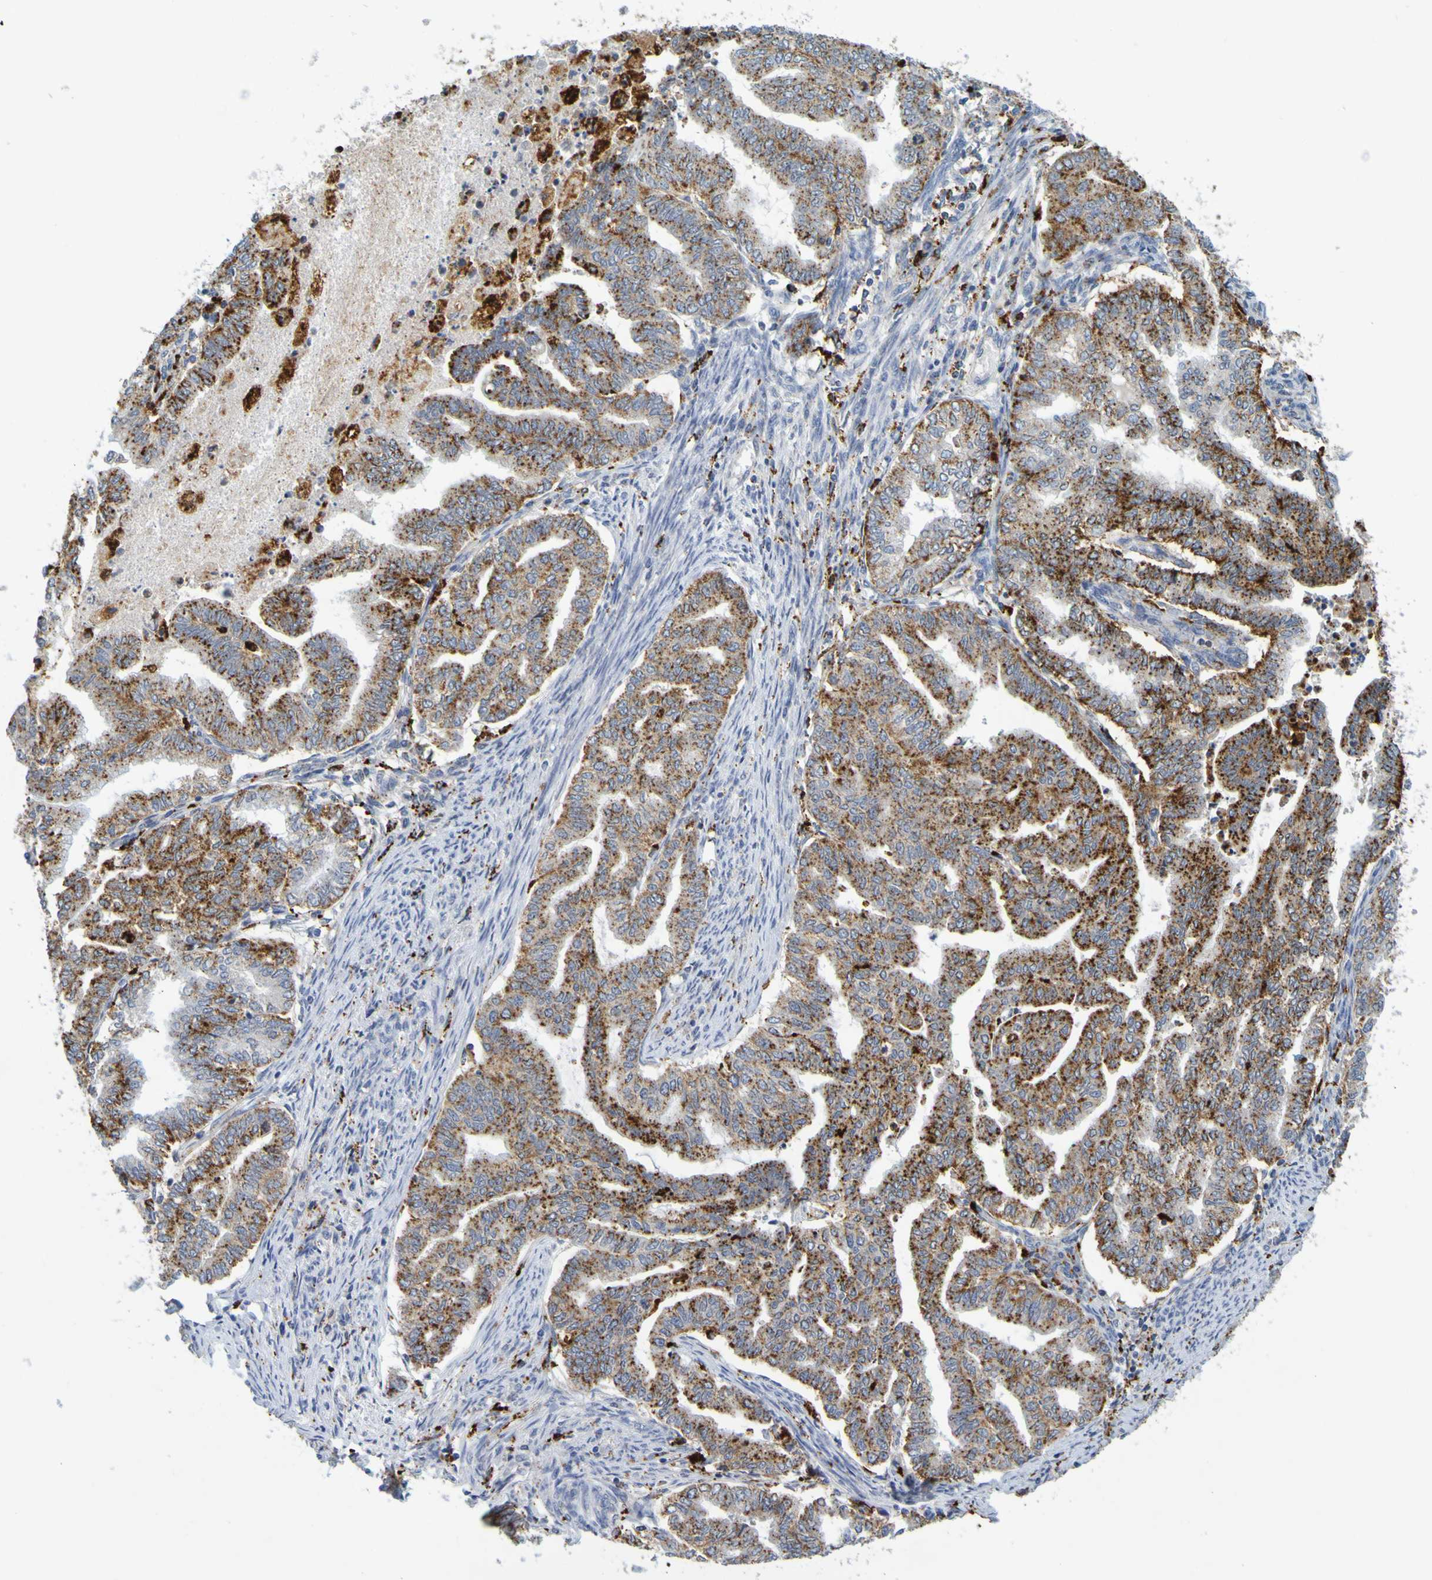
{"staining": {"intensity": "moderate", "quantity": ">75%", "location": "cytoplasmic/membranous"}, "tissue": "endometrial cancer", "cell_type": "Tumor cells", "image_type": "cancer", "snomed": [{"axis": "morphology", "description": "Adenocarcinoma, NOS"}, {"axis": "topography", "description": "Endometrium"}], "caption": "A brown stain shows moderate cytoplasmic/membranous staining of a protein in adenocarcinoma (endometrial) tumor cells.", "gene": "TPH1", "patient": {"sex": "female", "age": 79}}